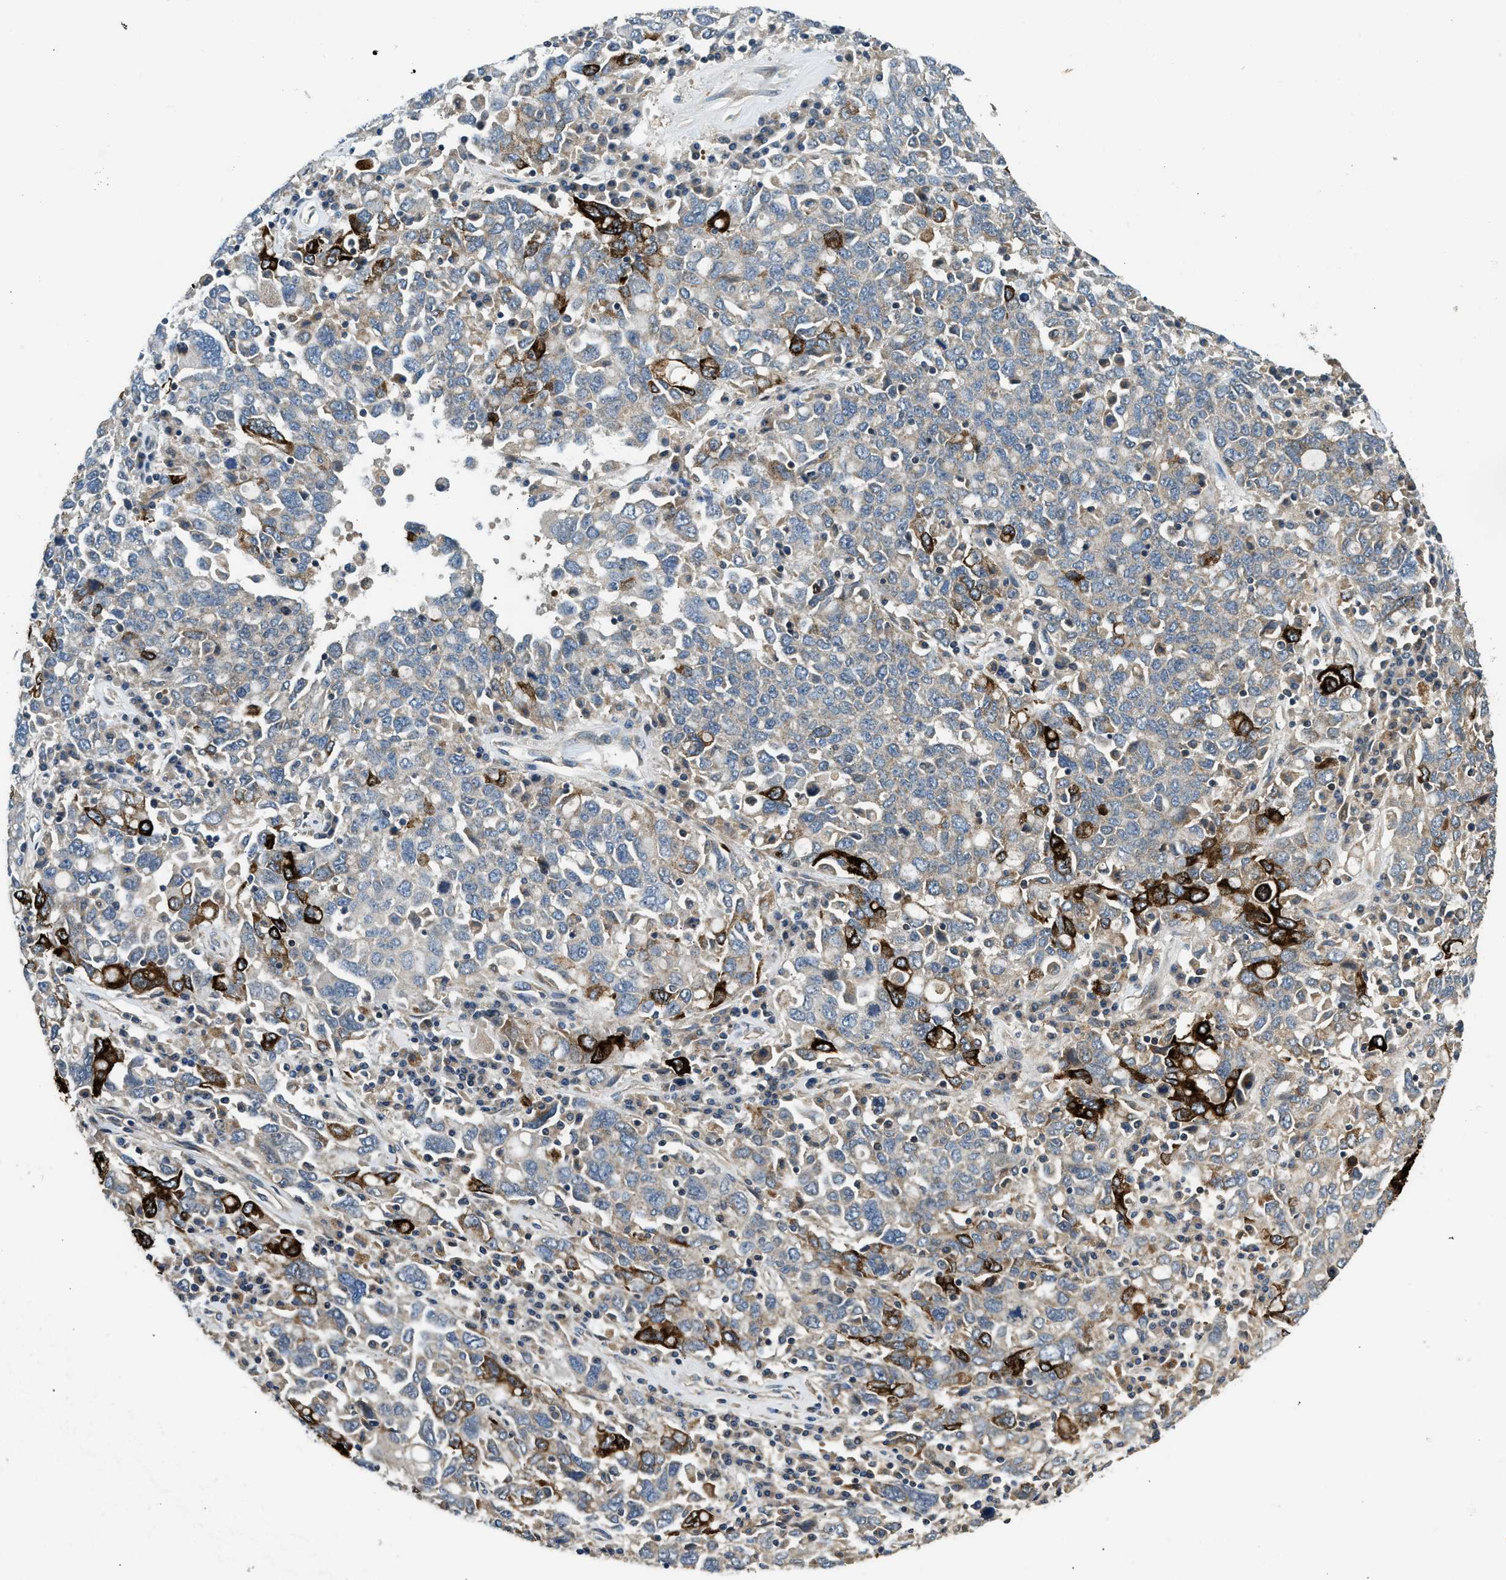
{"staining": {"intensity": "strong", "quantity": "<25%", "location": "cytoplasmic/membranous"}, "tissue": "ovarian cancer", "cell_type": "Tumor cells", "image_type": "cancer", "snomed": [{"axis": "morphology", "description": "Carcinoma, endometroid"}, {"axis": "topography", "description": "Ovary"}], "caption": "Endometroid carcinoma (ovarian) stained for a protein (brown) demonstrates strong cytoplasmic/membranous positive staining in approximately <25% of tumor cells.", "gene": "IL3RA", "patient": {"sex": "female", "age": 62}}